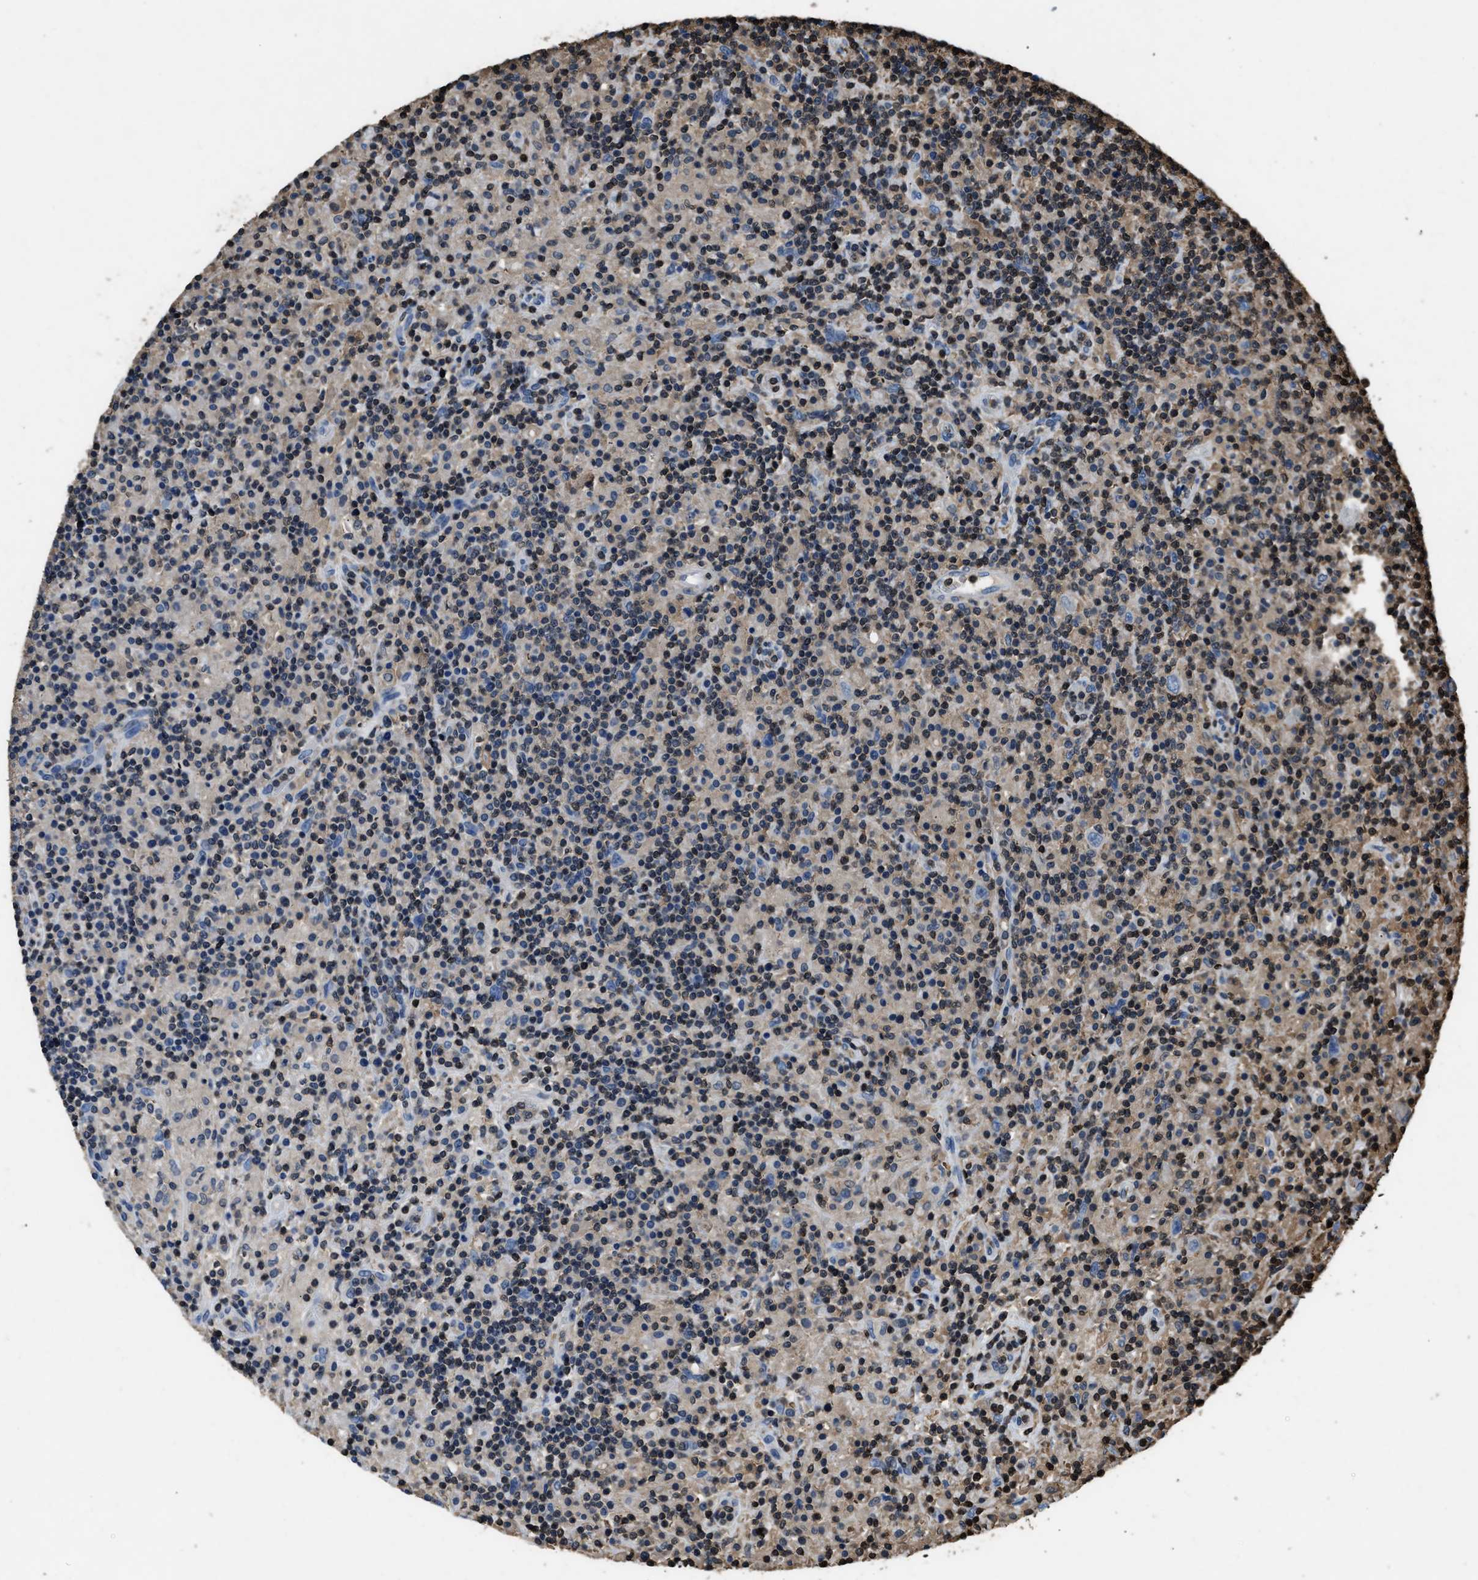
{"staining": {"intensity": "negative", "quantity": "none", "location": "none"}, "tissue": "lymphoma", "cell_type": "Tumor cells", "image_type": "cancer", "snomed": [{"axis": "morphology", "description": "Hodgkin's disease, NOS"}, {"axis": "topography", "description": "Lymph node"}], "caption": "Protein analysis of Hodgkin's disease reveals no significant staining in tumor cells. (Stains: DAB immunohistochemistry with hematoxylin counter stain, Microscopy: brightfield microscopy at high magnification).", "gene": "ARHGDIB", "patient": {"sex": "male", "age": 70}}